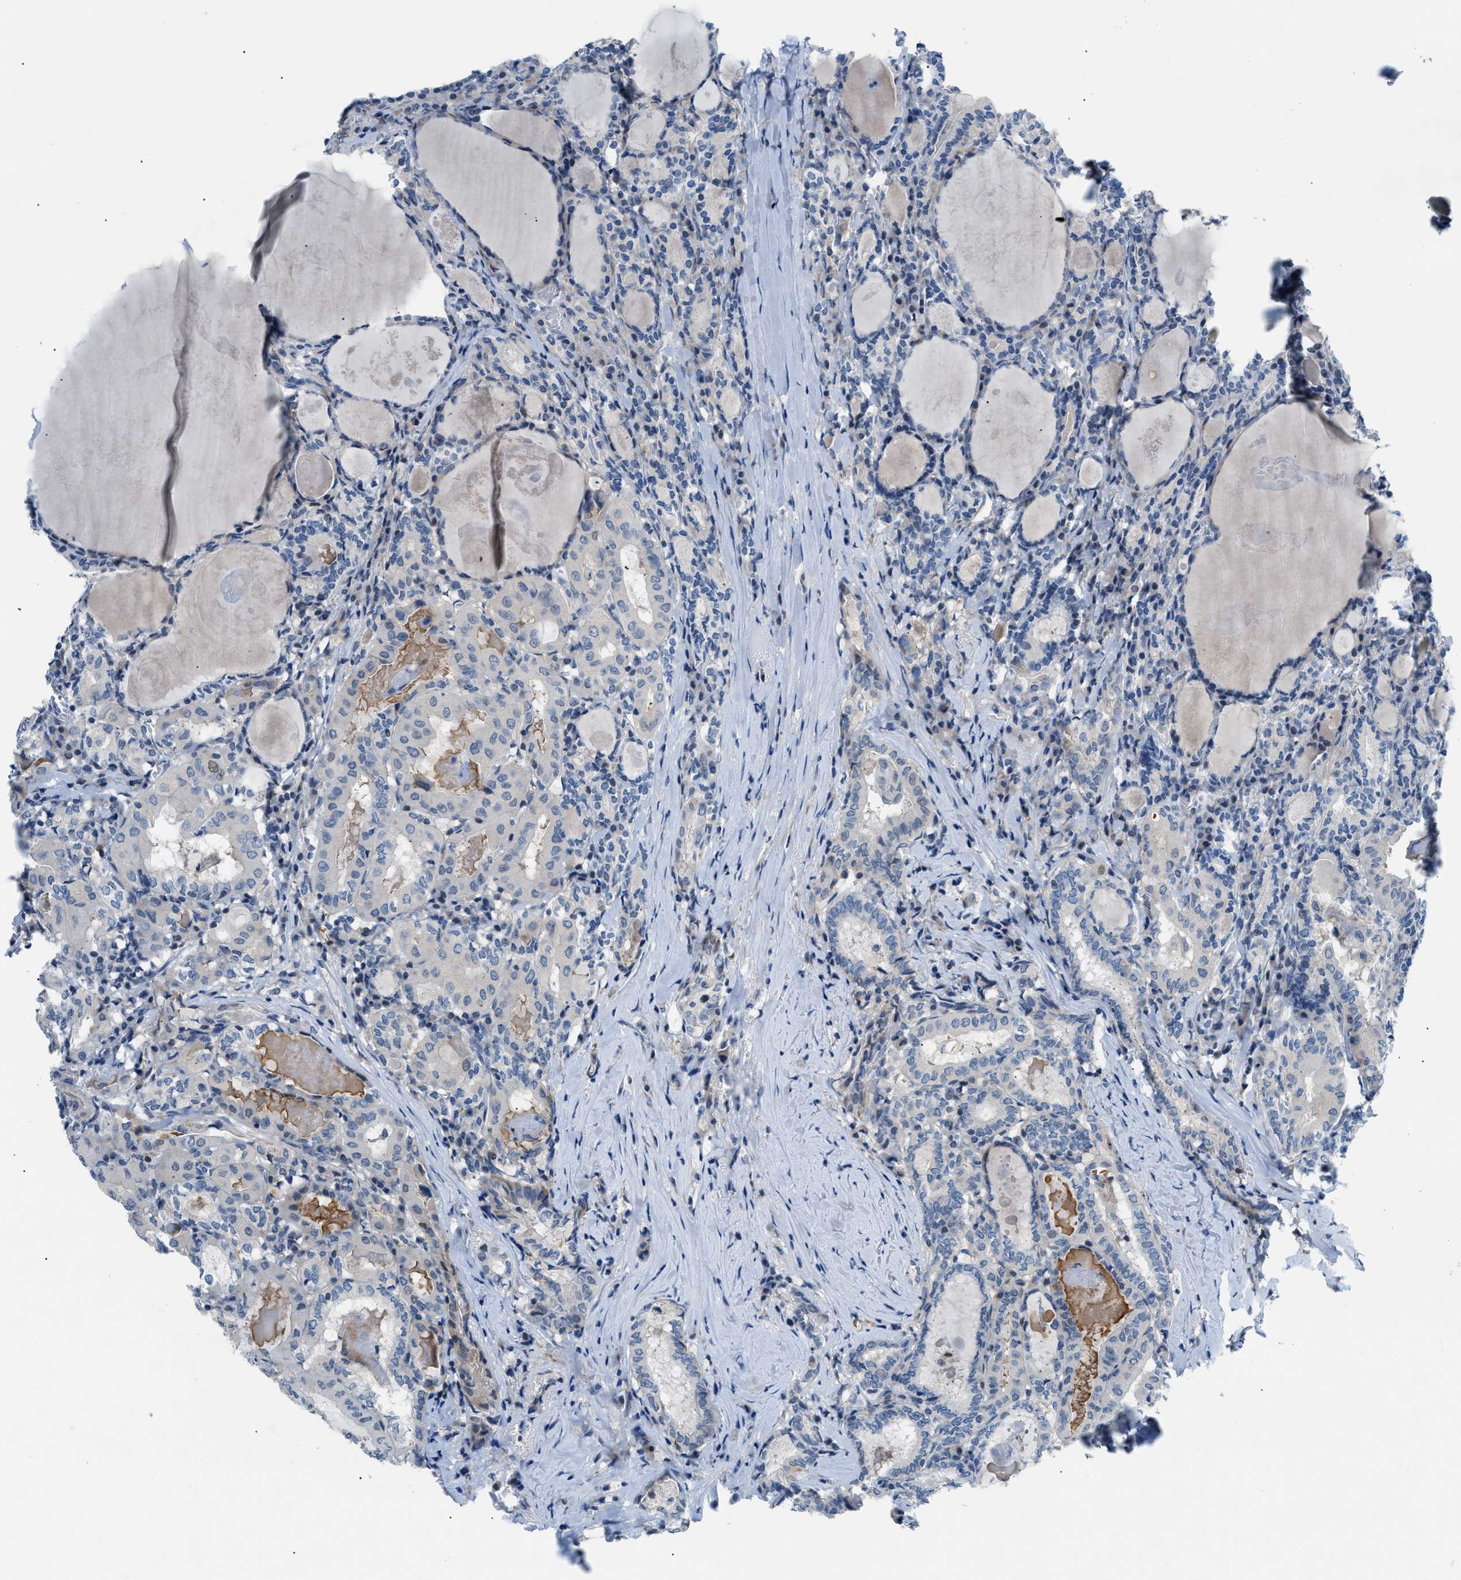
{"staining": {"intensity": "negative", "quantity": "none", "location": "none"}, "tissue": "thyroid cancer", "cell_type": "Tumor cells", "image_type": "cancer", "snomed": [{"axis": "morphology", "description": "Papillary adenocarcinoma, NOS"}, {"axis": "topography", "description": "Thyroid gland"}], "caption": "DAB (3,3'-diaminobenzidine) immunohistochemical staining of thyroid cancer (papillary adenocarcinoma) demonstrates no significant positivity in tumor cells.", "gene": "FDCSP", "patient": {"sex": "female", "age": 42}}